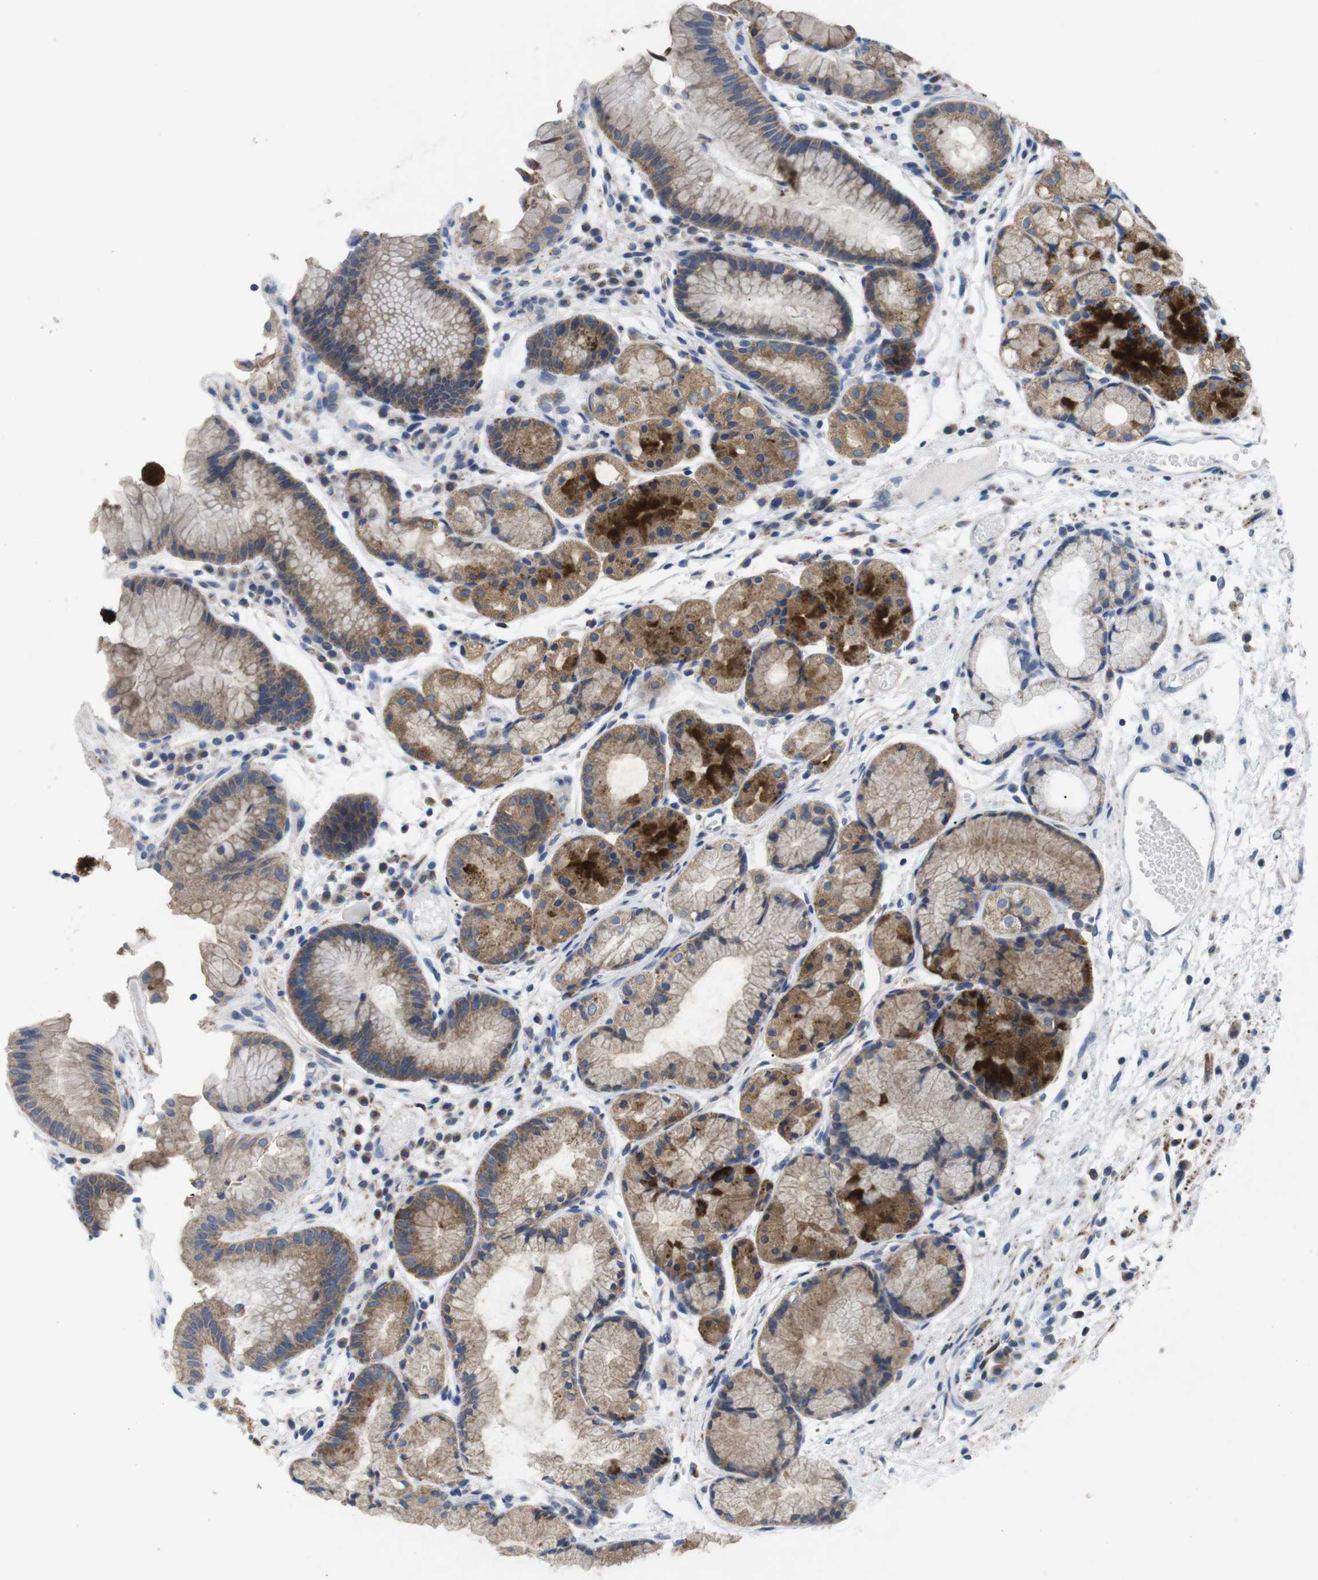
{"staining": {"intensity": "strong", "quantity": ">75%", "location": "cytoplasmic/membranous"}, "tissue": "stomach", "cell_type": "Glandular cells", "image_type": "normal", "snomed": [{"axis": "morphology", "description": "Normal tissue, NOS"}, {"axis": "topography", "description": "Stomach, upper"}], "caption": "Immunohistochemical staining of benign stomach demonstrates >75% levels of strong cytoplasmic/membranous protein positivity in approximately >75% of glandular cells. The protein is shown in brown color, while the nuclei are stained blue.", "gene": "F2RL1", "patient": {"sex": "male", "age": 72}}